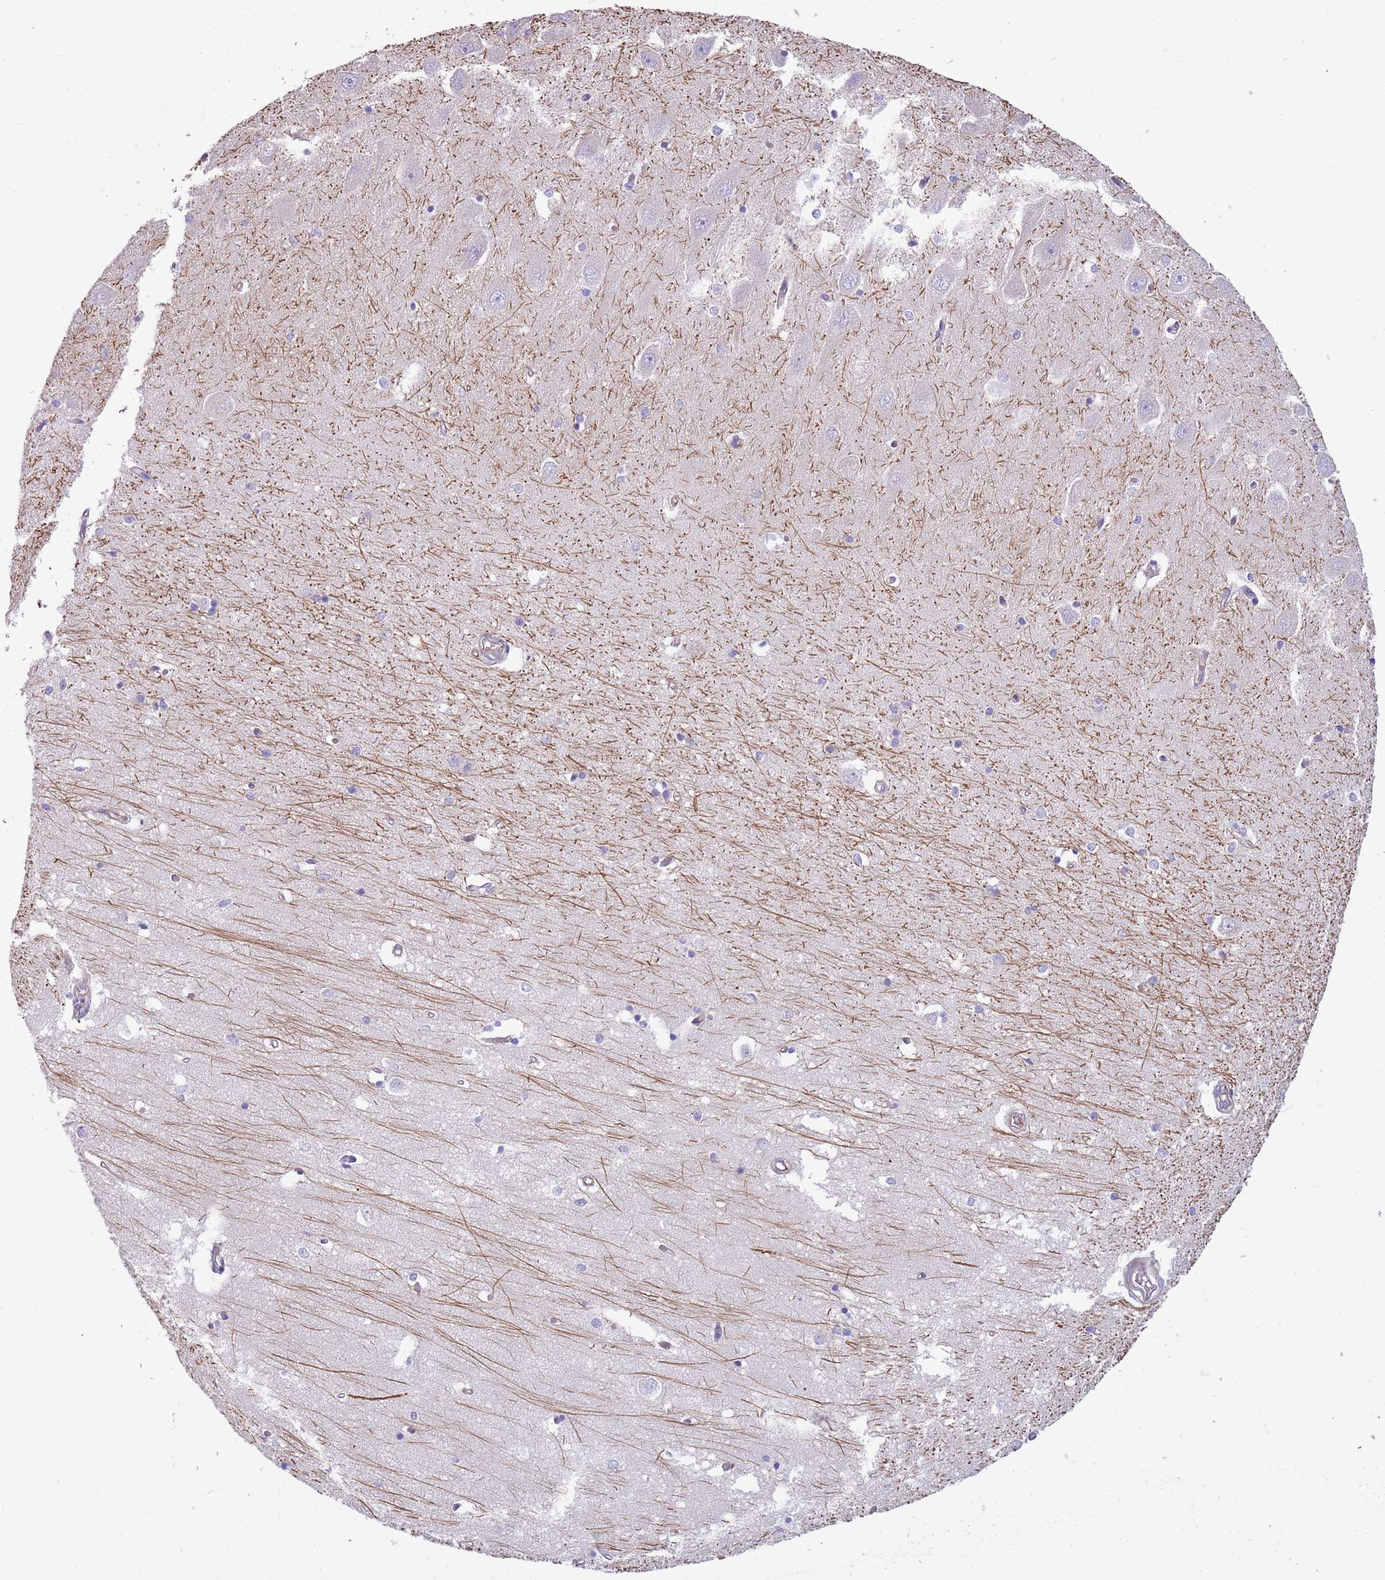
{"staining": {"intensity": "weak", "quantity": "<25%", "location": "cytoplasmic/membranous"}, "tissue": "hippocampus", "cell_type": "Glial cells", "image_type": "normal", "snomed": [{"axis": "morphology", "description": "Normal tissue, NOS"}, {"axis": "topography", "description": "Hippocampus"}], "caption": "Immunohistochemistry of normal human hippocampus demonstrates no positivity in glial cells.", "gene": "MOGAT1", "patient": {"sex": "male", "age": 45}}